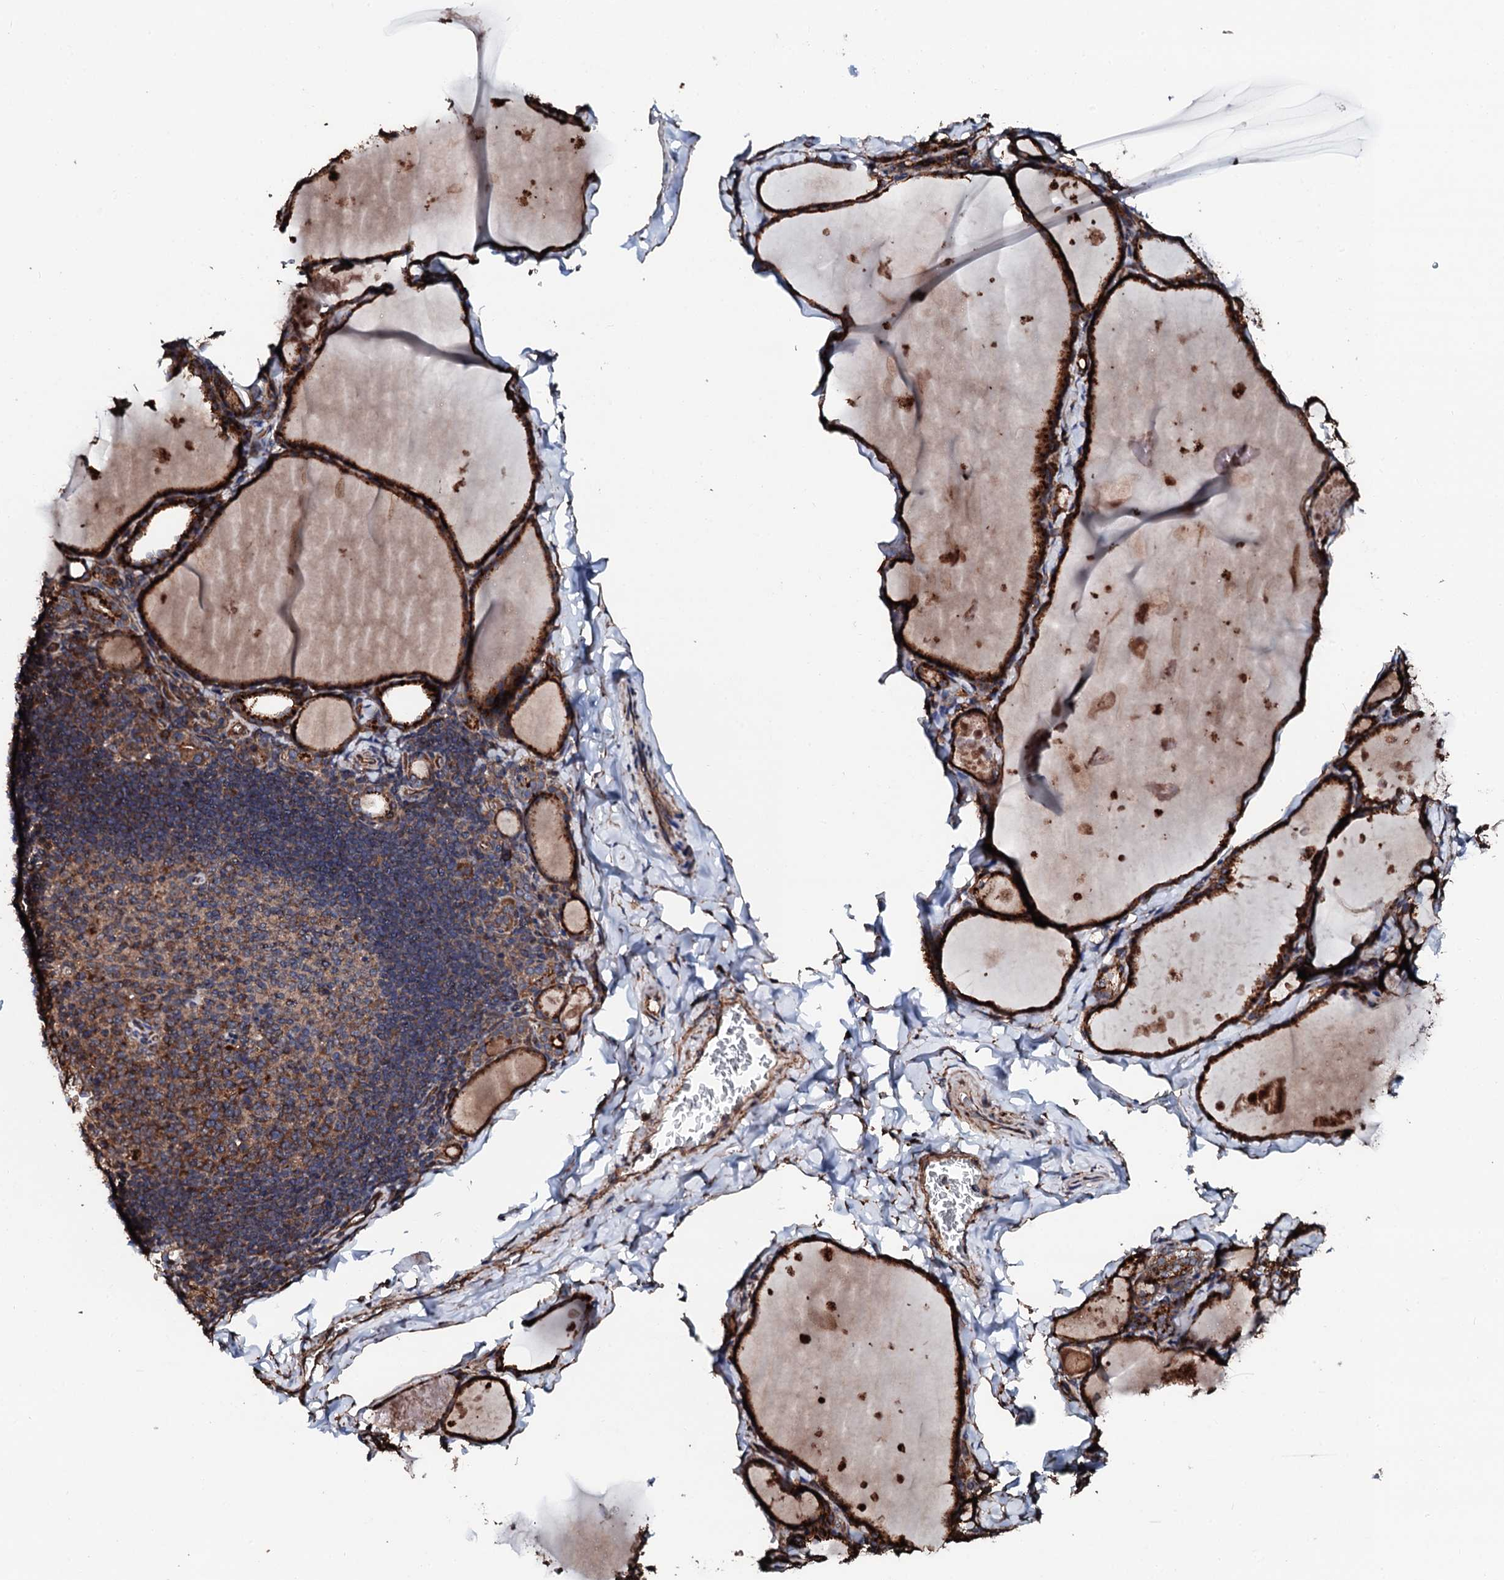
{"staining": {"intensity": "strong", "quantity": ">75%", "location": "cytoplasmic/membranous"}, "tissue": "thyroid gland", "cell_type": "Glandular cells", "image_type": "normal", "snomed": [{"axis": "morphology", "description": "Normal tissue, NOS"}, {"axis": "topography", "description": "Thyroid gland"}], "caption": "Benign thyroid gland displays strong cytoplasmic/membranous positivity in approximately >75% of glandular cells, visualized by immunohistochemistry. (brown staining indicates protein expression, while blue staining denotes nuclei).", "gene": "CKAP5", "patient": {"sex": "male", "age": 56}}